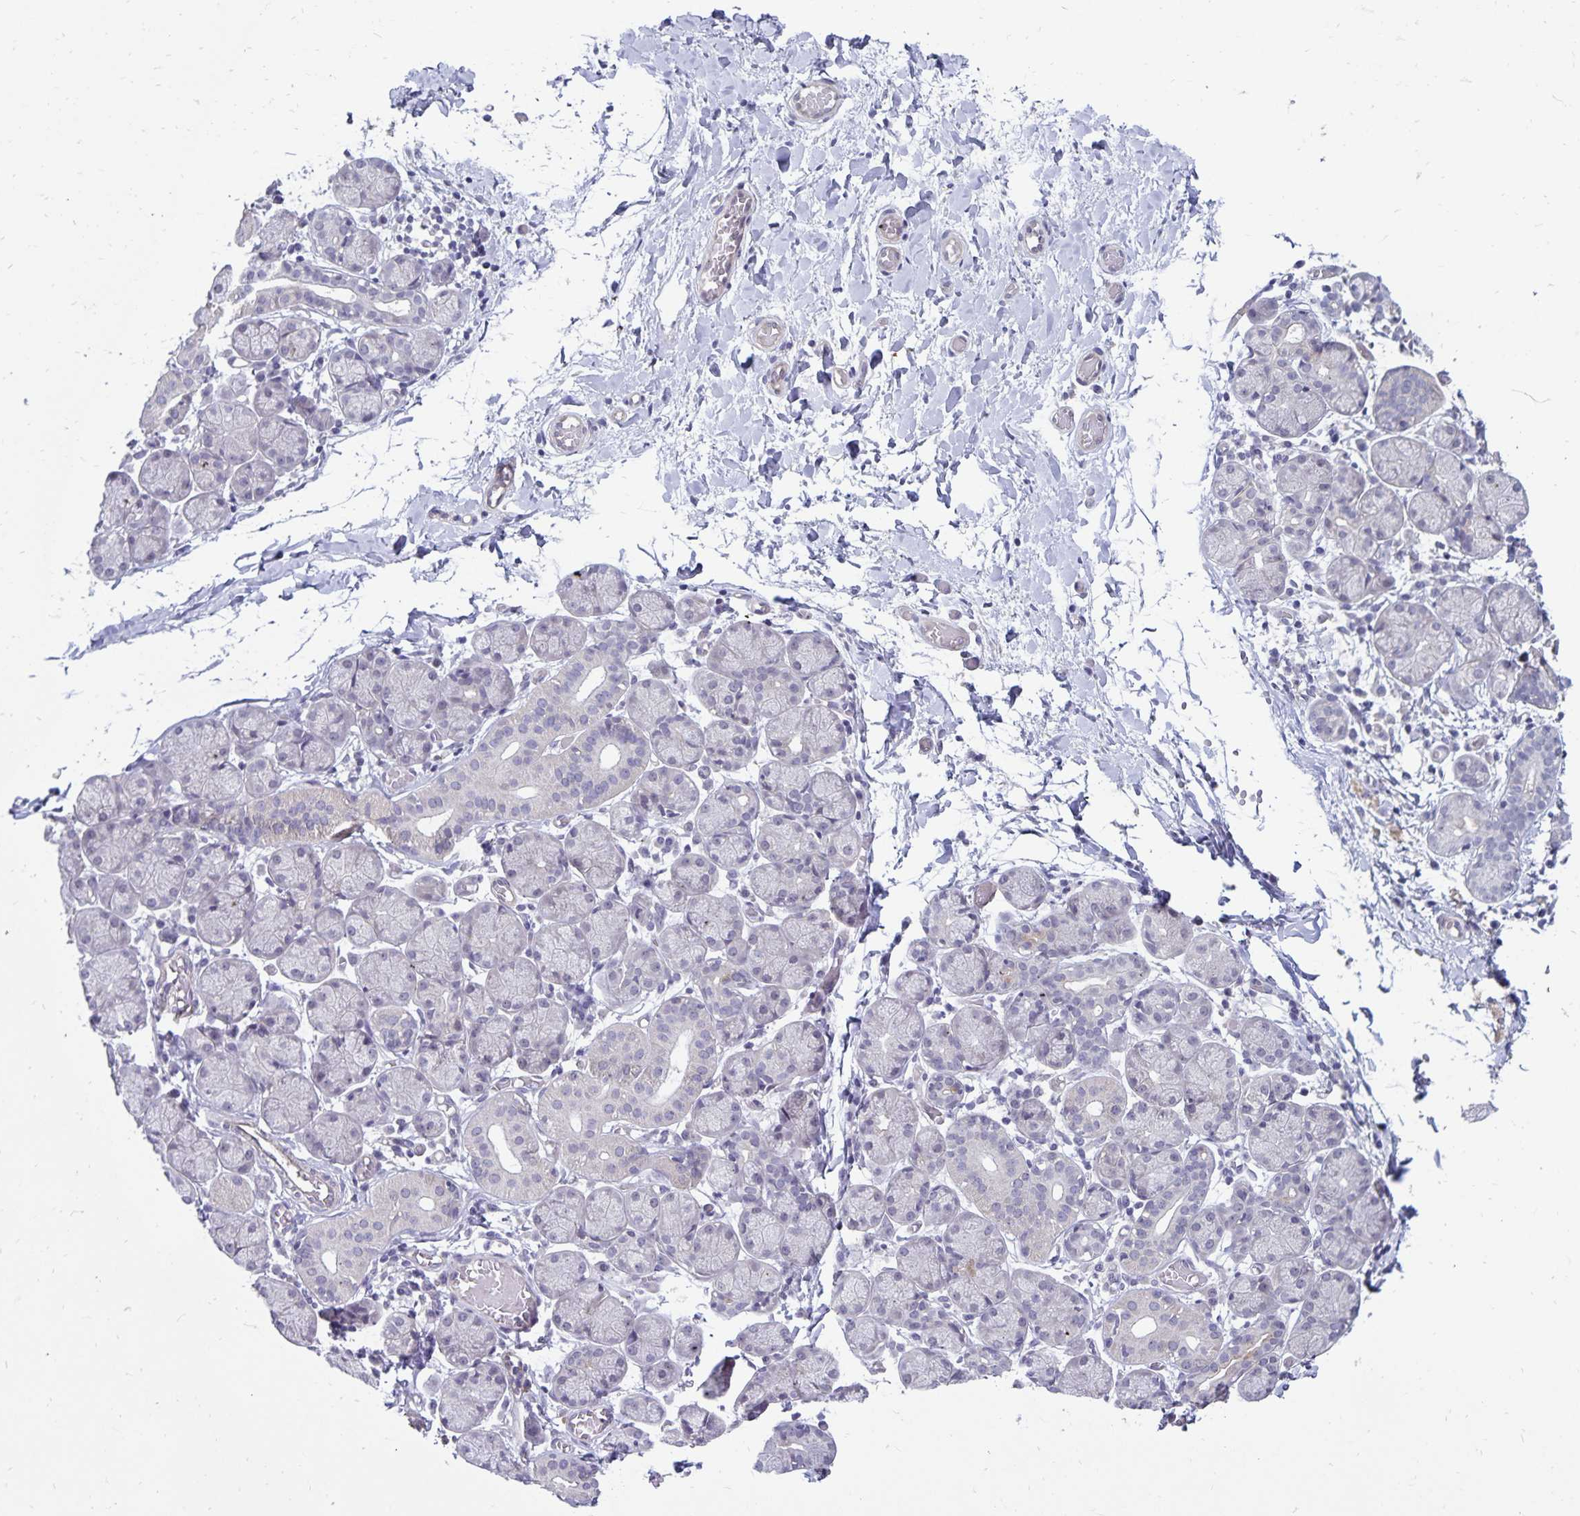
{"staining": {"intensity": "negative", "quantity": "none", "location": "none"}, "tissue": "salivary gland", "cell_type": "Glandular cells", "image_type": "normal", "snomed": [{"axis": "morphology", "description": "Normal tissue, NOS"}, {"axis": "topography", "description": "Salivary gland"}], "caption": "The micrograph demonstrates no significant positivity in glandular cells of salivary gland.", "gene": "CDKN2B", "patient": {"sex": "female", "age": 24}}